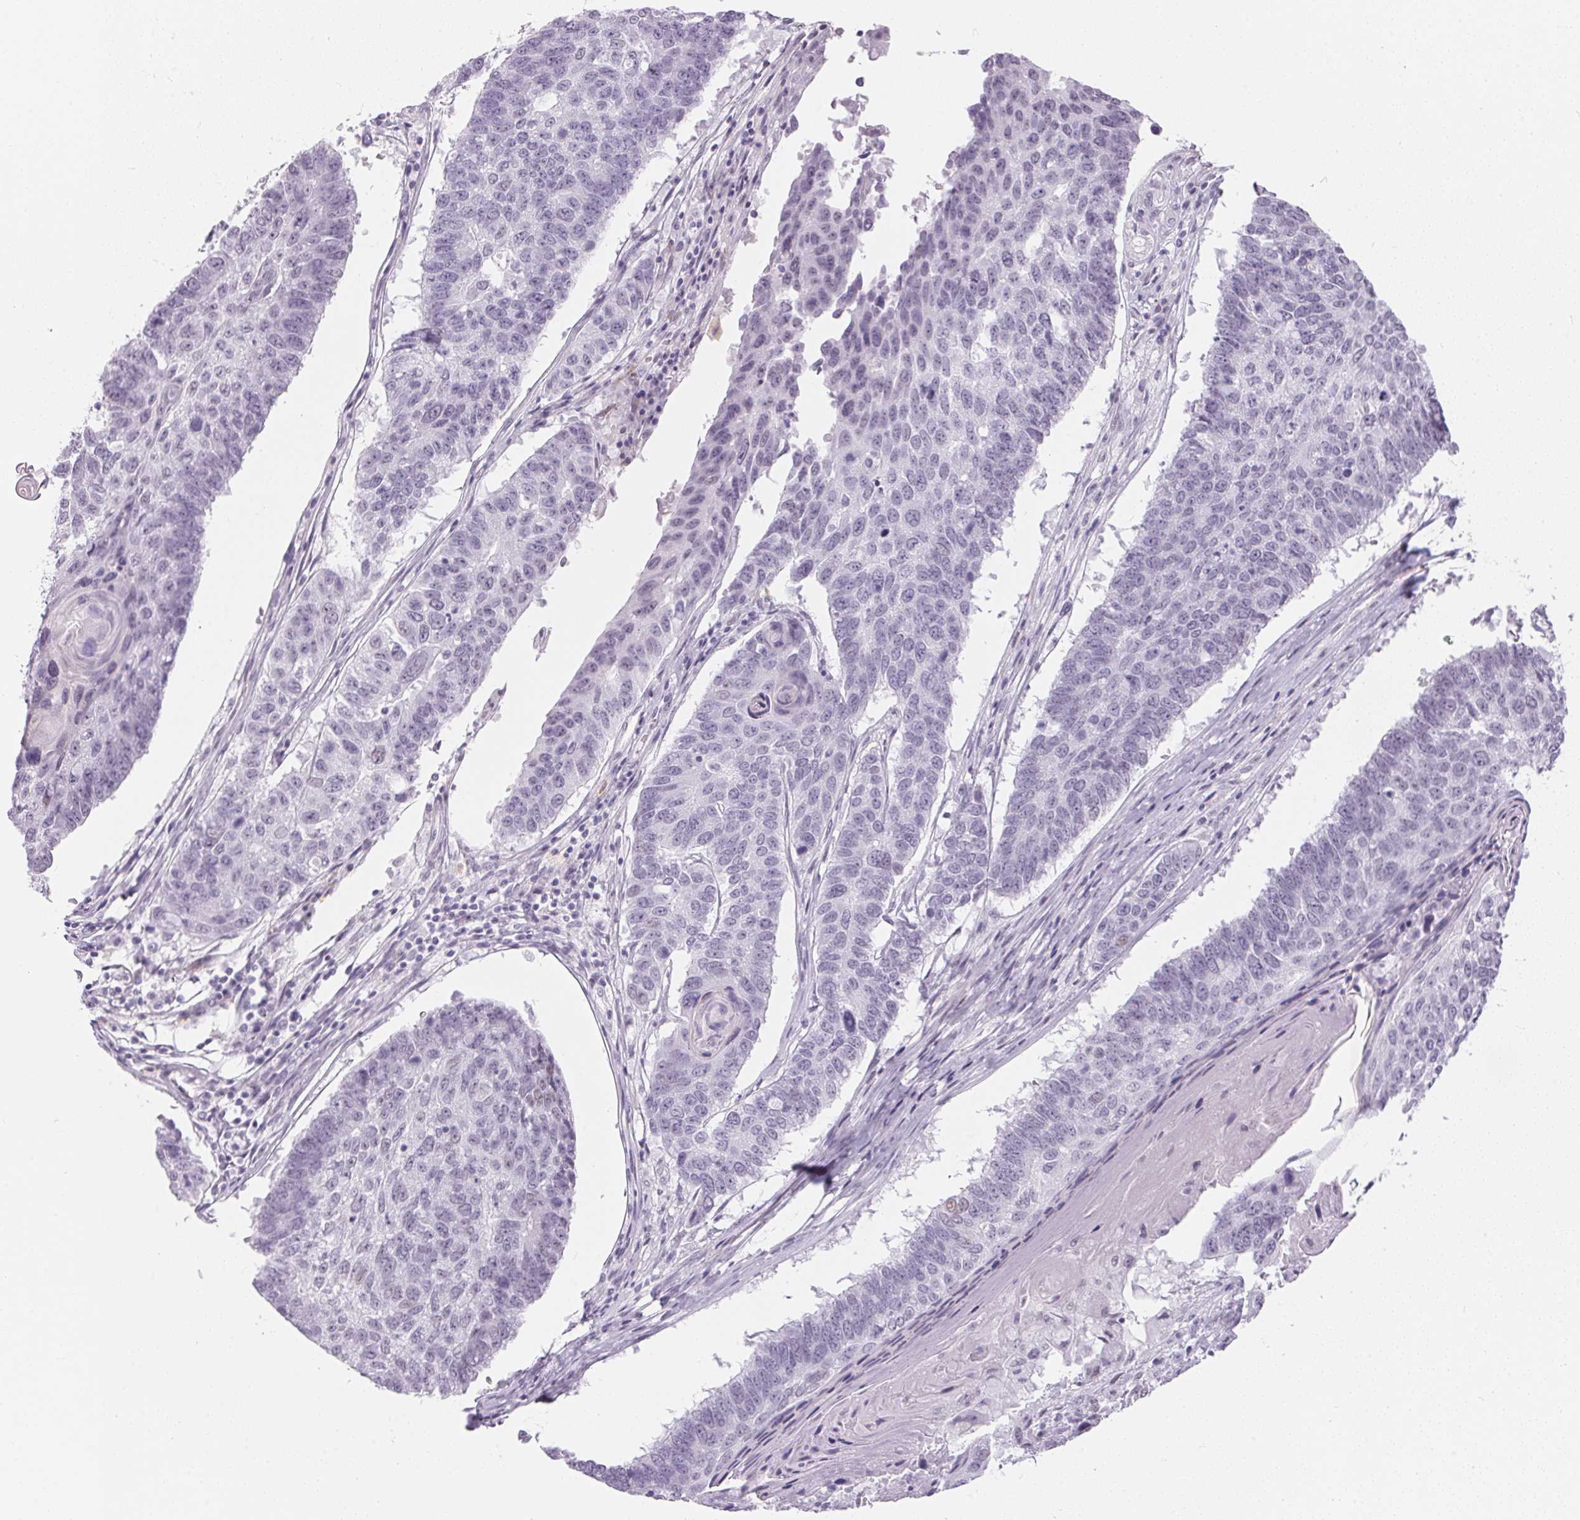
{"staining": {"intensity": "negative", "quantity": "none", "location": "none"}, "tissue": "lung cancer", "cell_type": "Tumor cells", "image_type": "cancer", "snomed": [{"axis": "morphology", "description": "Squamous cell carcinoma, NOS"}, {"axis": "topography", "description": "Lung"}], "caption": "This is a photomicrograph of immunohistochemistry staining of lung cancer, which shows no staining in tumor cells.", "gene": "CADPS", "patient": {"sex": "male", "age": 73}}